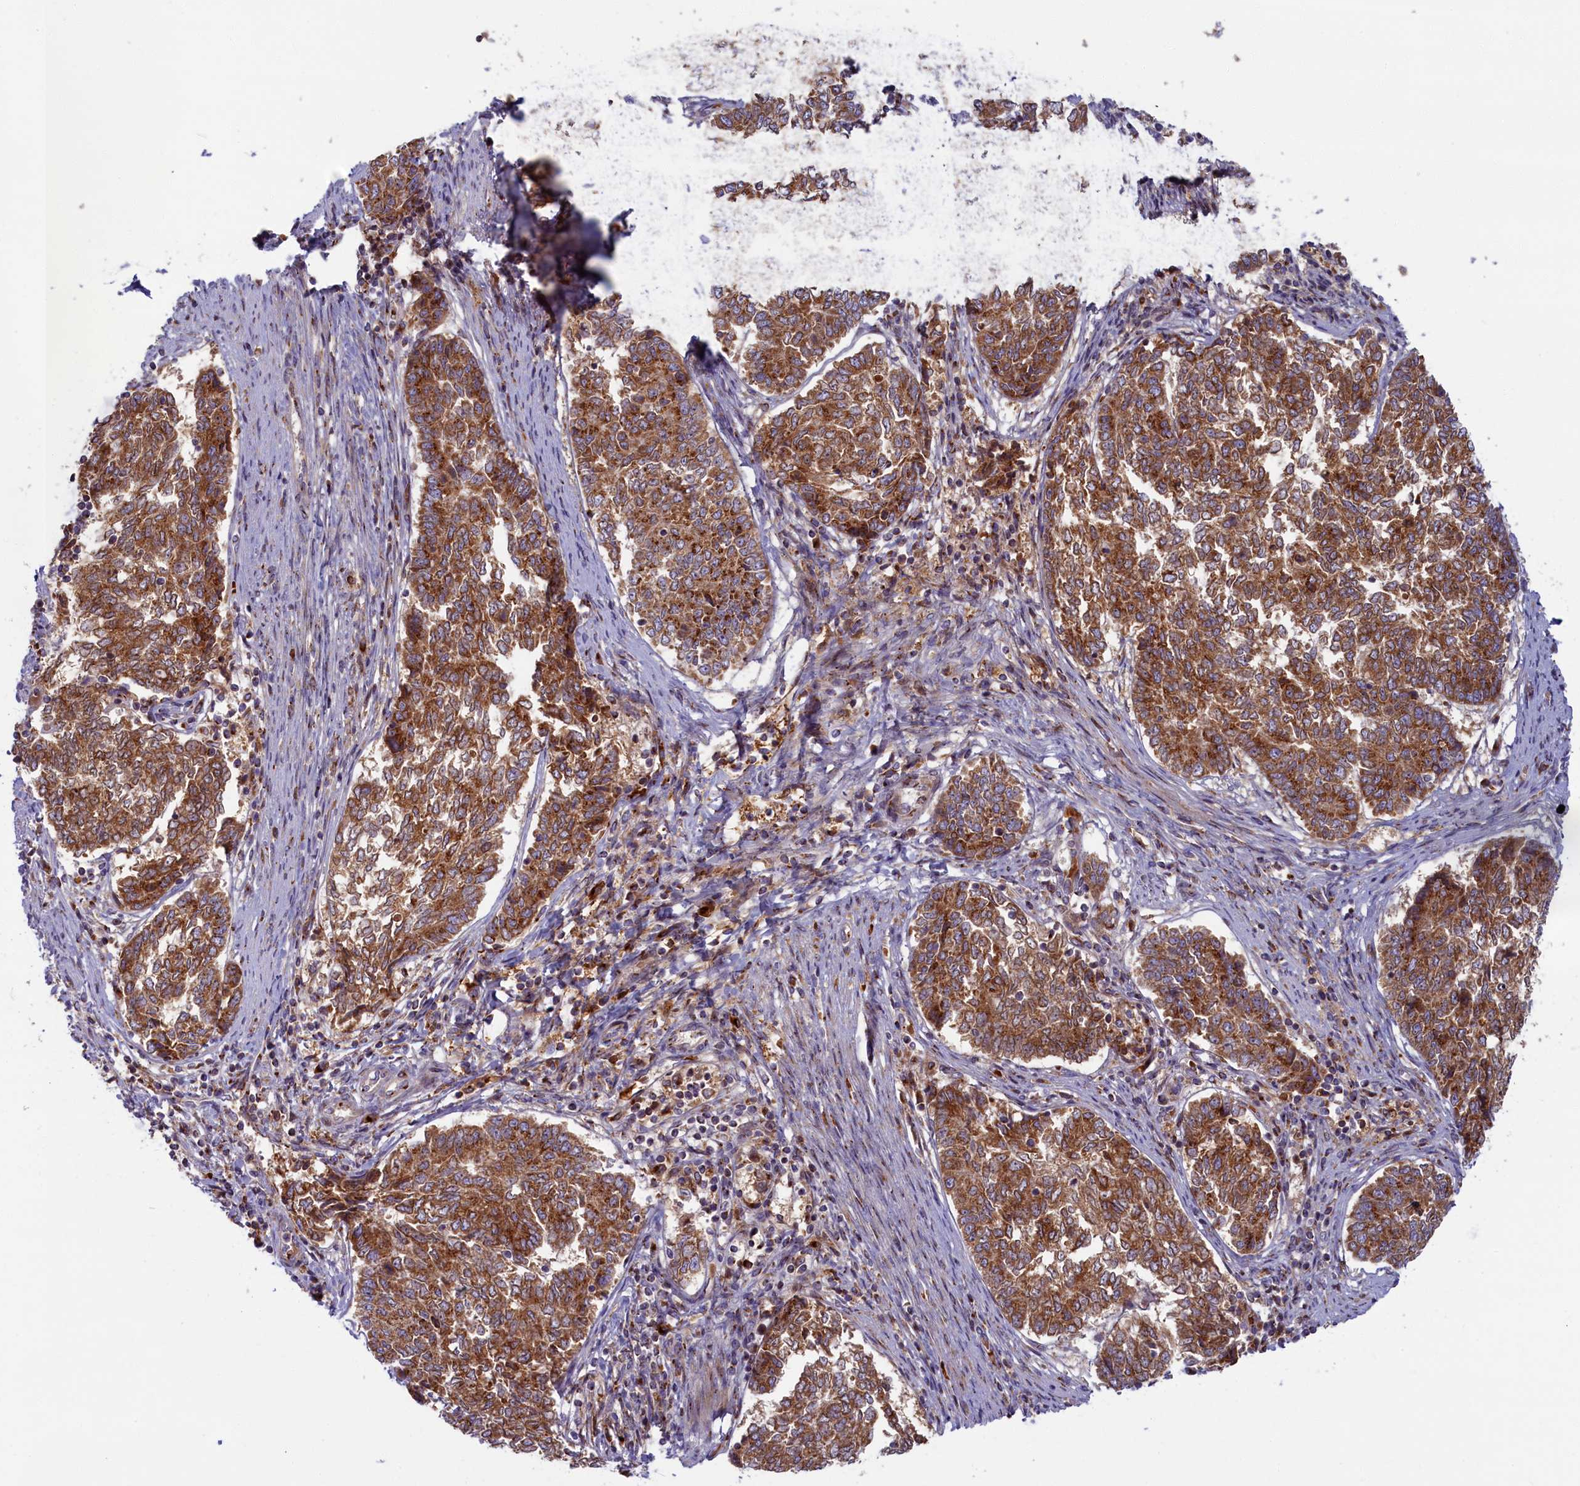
{"staining": {"intensity": "strong", "quantity": ">75%", "location": "cytoplasmic/membranous"}, "tissue": "endometrial cancer", "cell_type": "Tumor cells", "image_type": "cancer", "snomed": [{"axis": "morphology", "description": "Adenocarcinoma, NOS"}, {"axis": "topography", "description": "Endometrium"}], "caption": "Protein positivity by immunohistochemistry demonstrates strong cytoplasmic/membranous expression in about >75% of tumor cells in endometrial adenocarcinoma.", "gene": "BLVRB", "patient": {"sex": "female", "age": 80}}